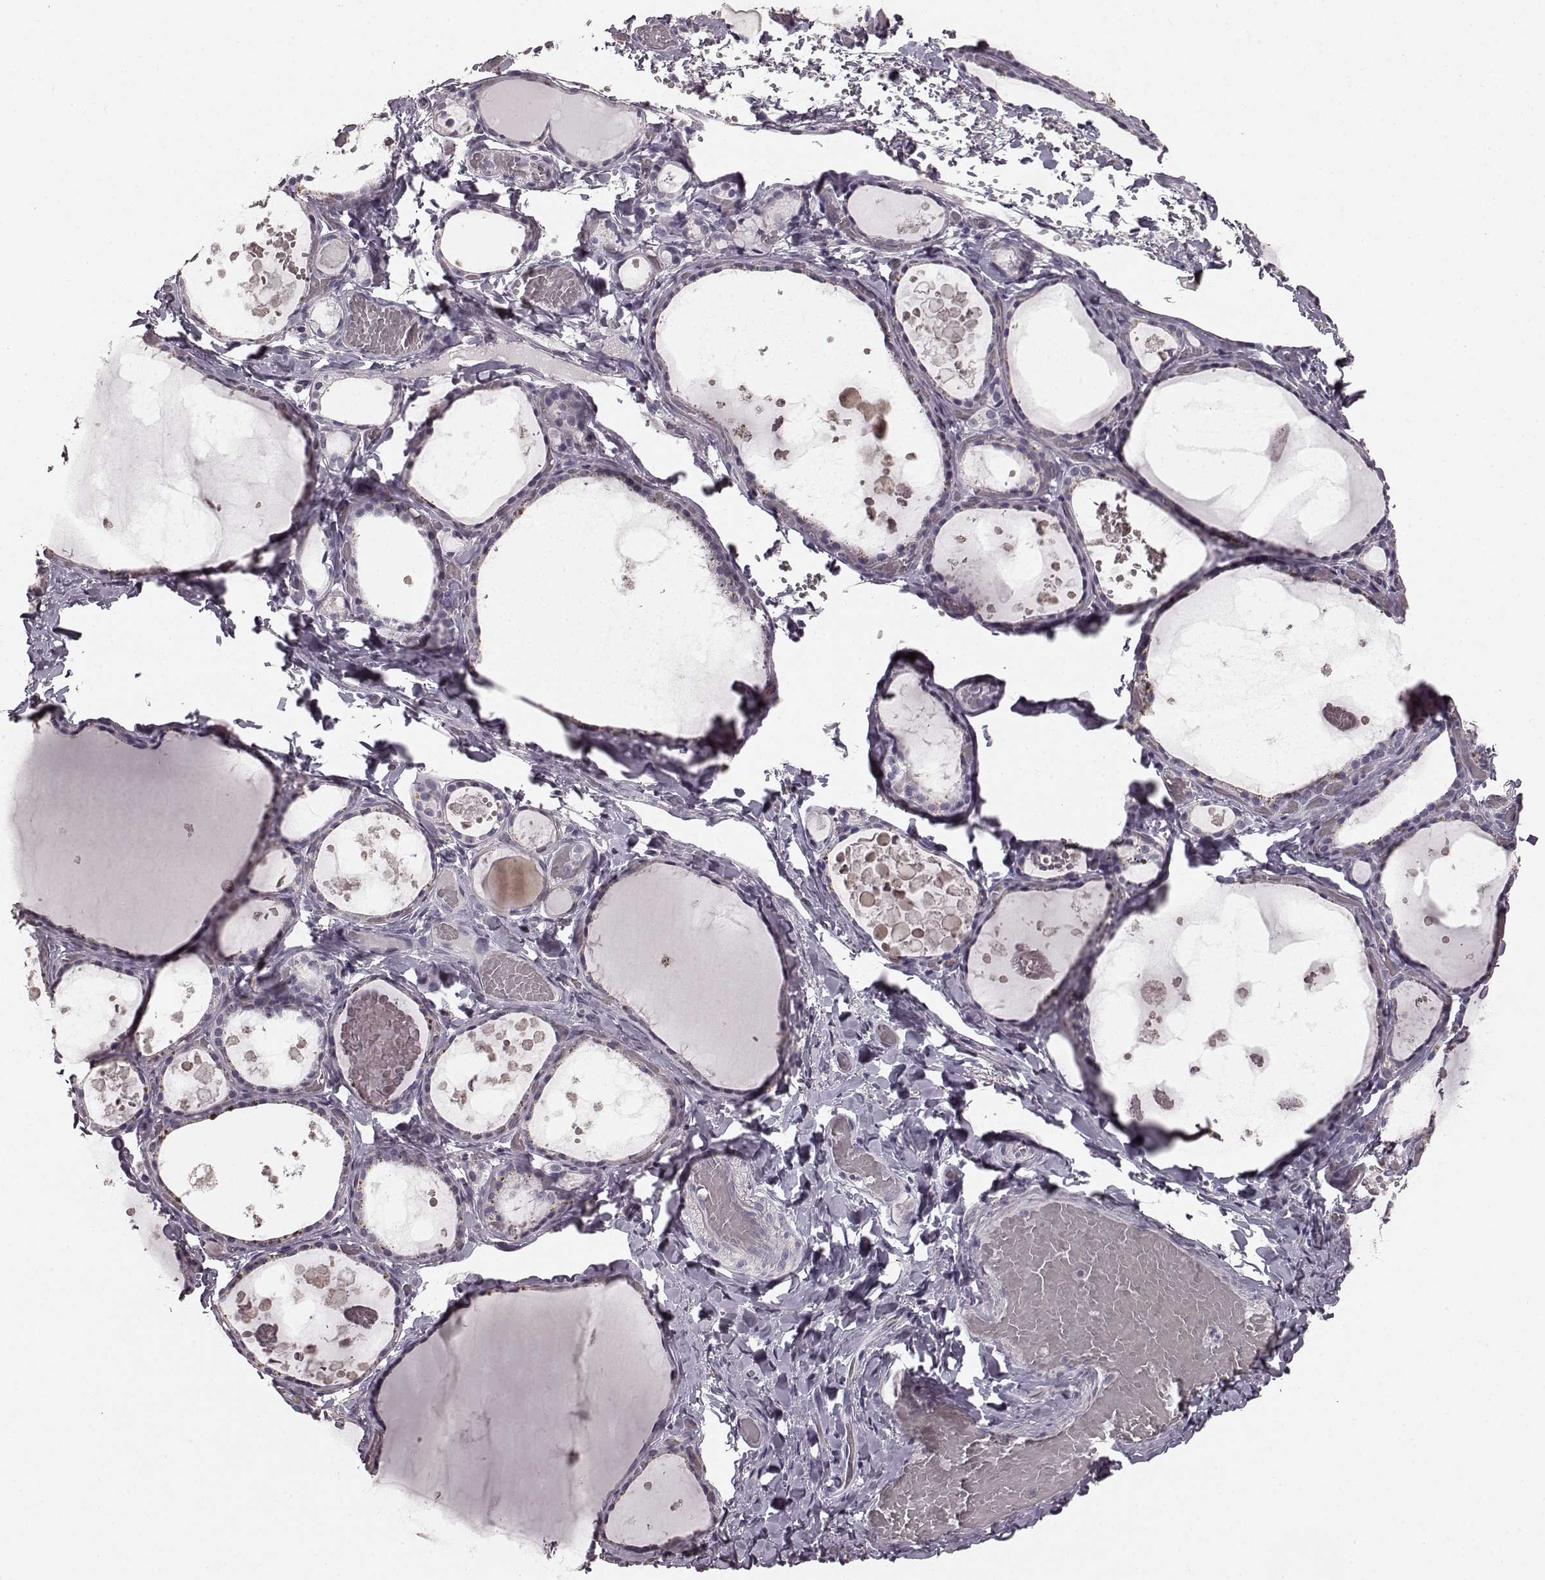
{"staining": {"intensity": "negative", "quantity": "none", "location": "none"}, "tissue": "thyroid gland", "cell_type": "Glandular cells", "image_type": "normal", "snomed": [{"axis": "morphology", "description": "Normal tissue, NOS"}, {"axis": "topography", "description": "Thyroid gland"}], "caption": "The micrograph reveals no staining of glandular cells in unremarkable thyroid gland. (DAB immunohistochemistry with hematoxylin counter stain).", "gene": "RIT2", "patient": {"sex": "female", "age": 56}}